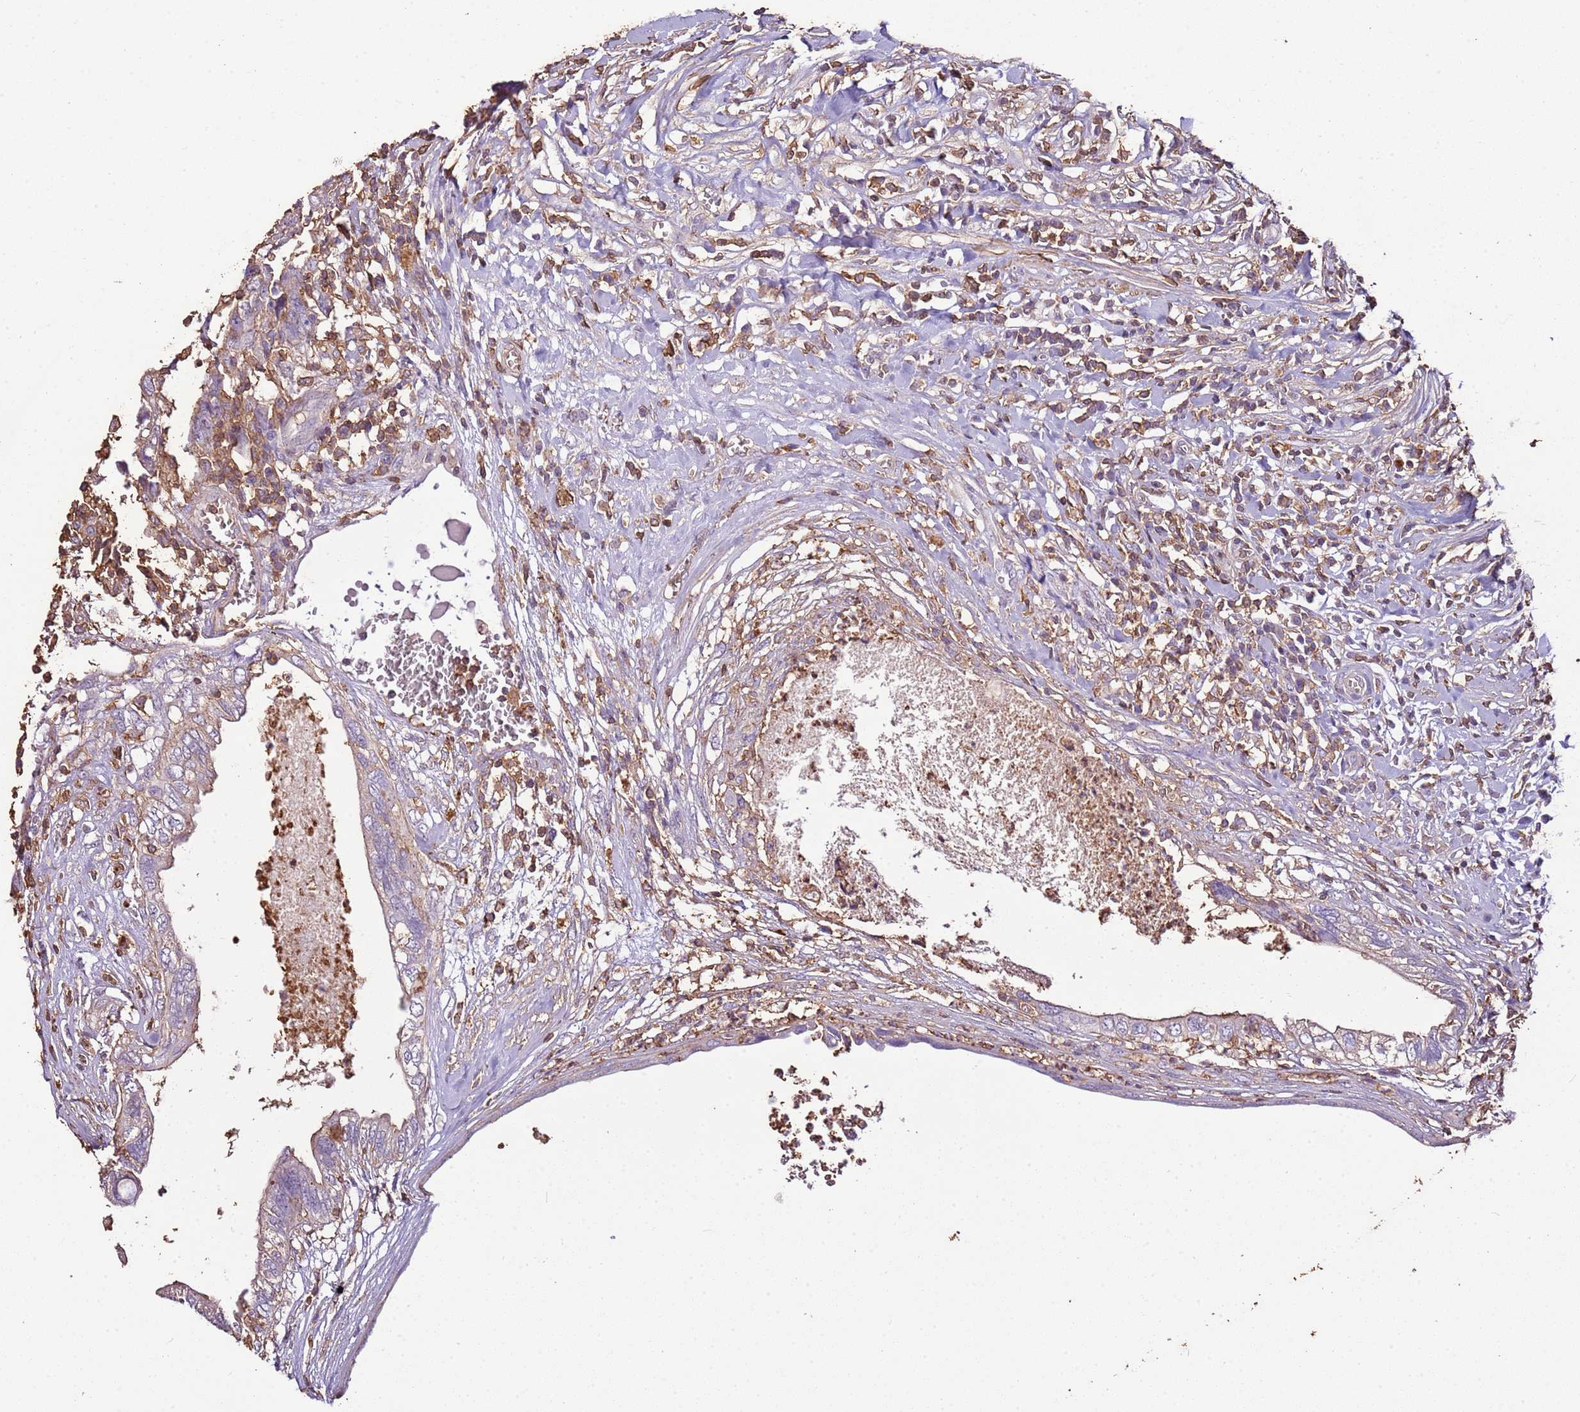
{"staining": {"intensity": "weak", "quantity": "<25%", "location": "cytoplasmic/membranous"}, "tissue": "testis cancer", "cell_type": "Tumor cells", "image_type": "cancer", "snomed": [{"axis": "morphology", "description": "Seminoma, NOS"}, {"axis": "morphology", "description": "Carcinoma, Embryonal, NOS"}, {"axis": "topography", "description": "Testis"}], "caption": "Tumor cells show no significant protein staining in testis cancer (embryonal carcinoma). (DAB immunohistochemistry visualized using brightfield microscopy, high magnification).", "gene": "ARL10", "patient": {"sex": "male", "age": 29}}